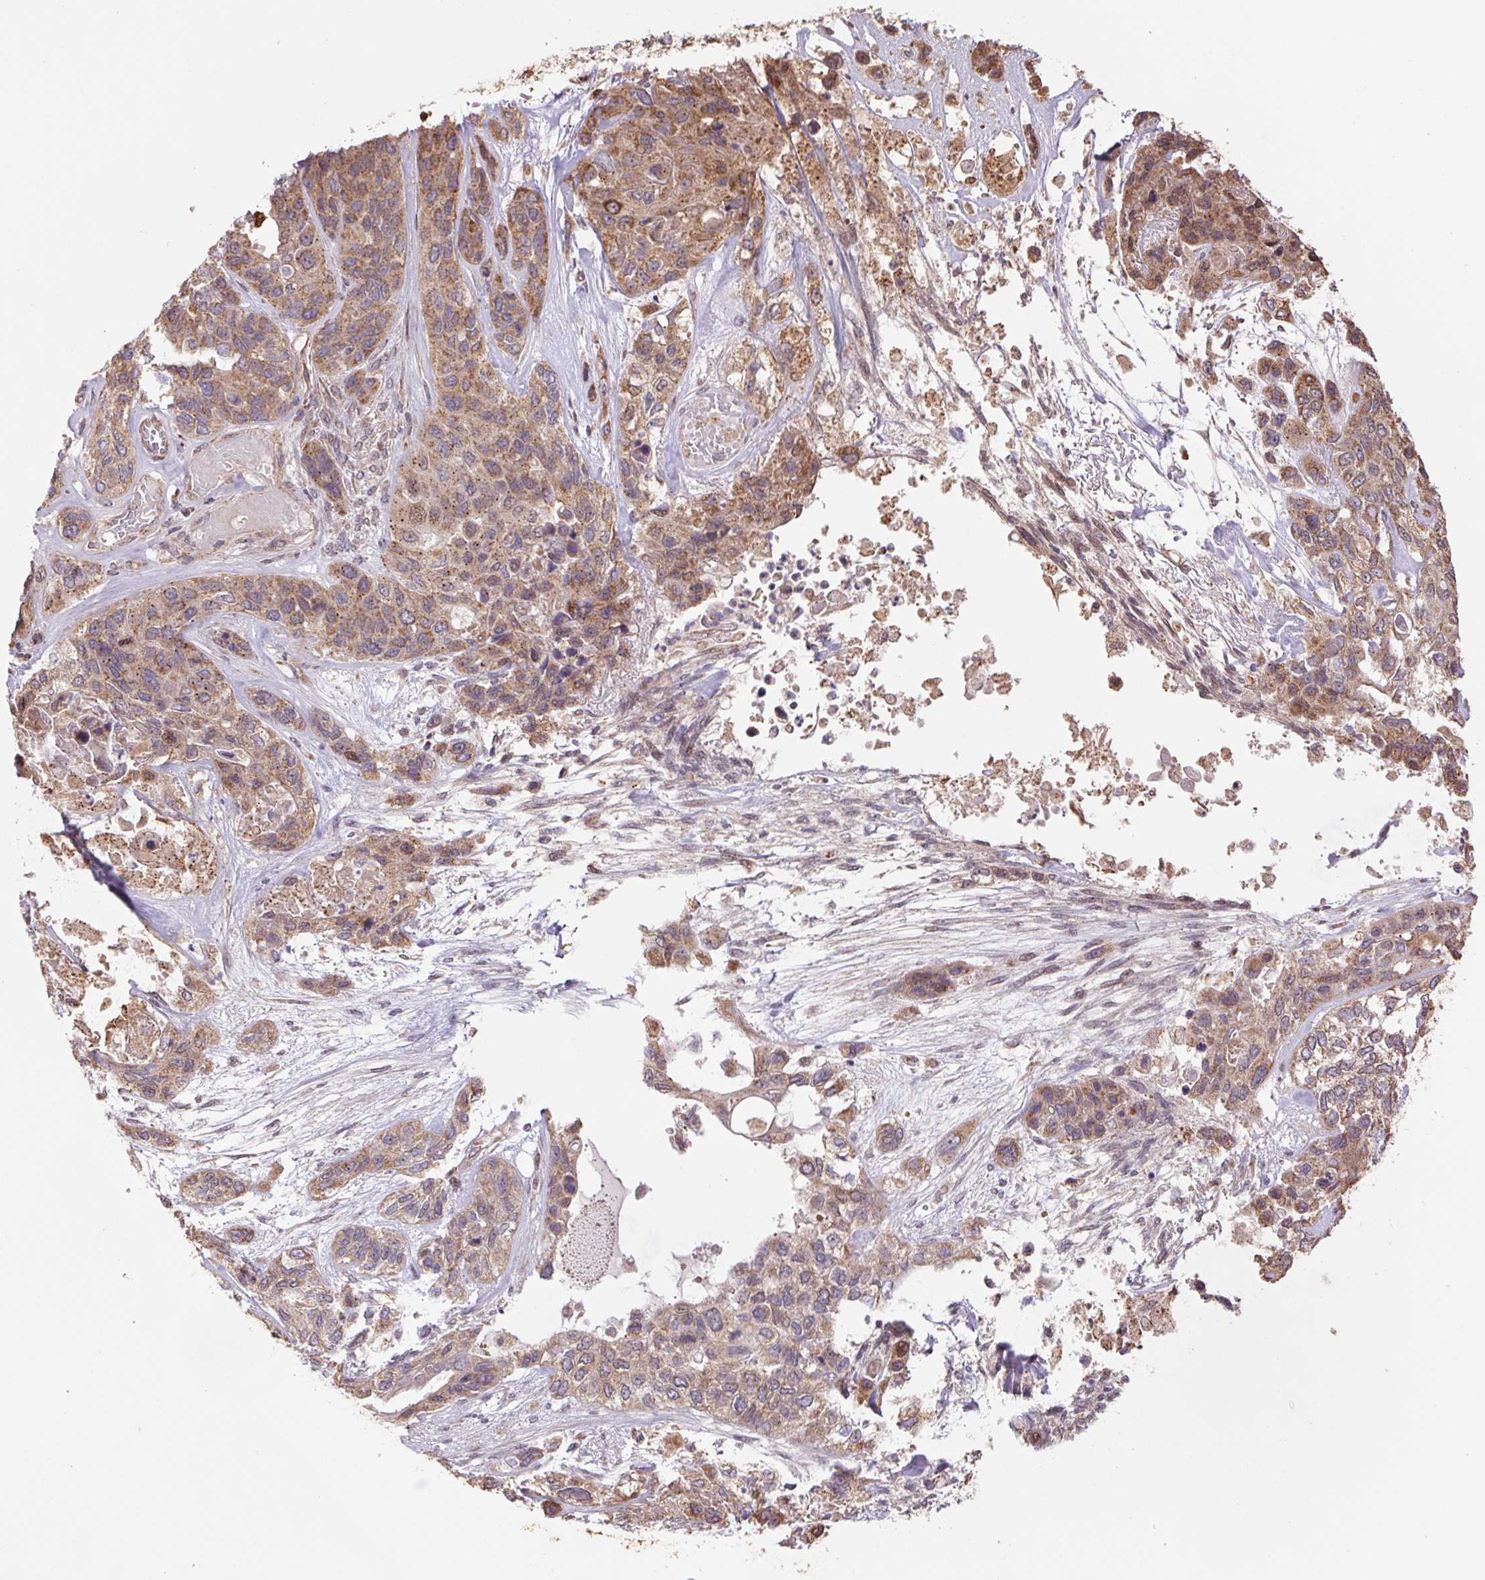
{"staining": {"intensity": "moderate", "quantity": "25%-75%", "location": "cytoplasmic/membranous"}, "tissue": "lung cancer", "cell_type": "Tumor cells", "image_type": "cancer", "snomed": [{"axis": "morphology", "description": "Squamous cell carcinoma, NOS"}, {"axis": "topography", "description": "Lung"}], "caption": "Protein positivity by IHC exhibits moderate cytoplasmic/membranous staining in about 25%-75% of tumor cells in lung cancer. The staining was performed using DAB to visualize the protein expression in brown, while the nuclei were stained in blue with hematoxylin (Magnification: 20x).", "gene": "PDHA1", "patient": {"sex": "female", "age": 70}}